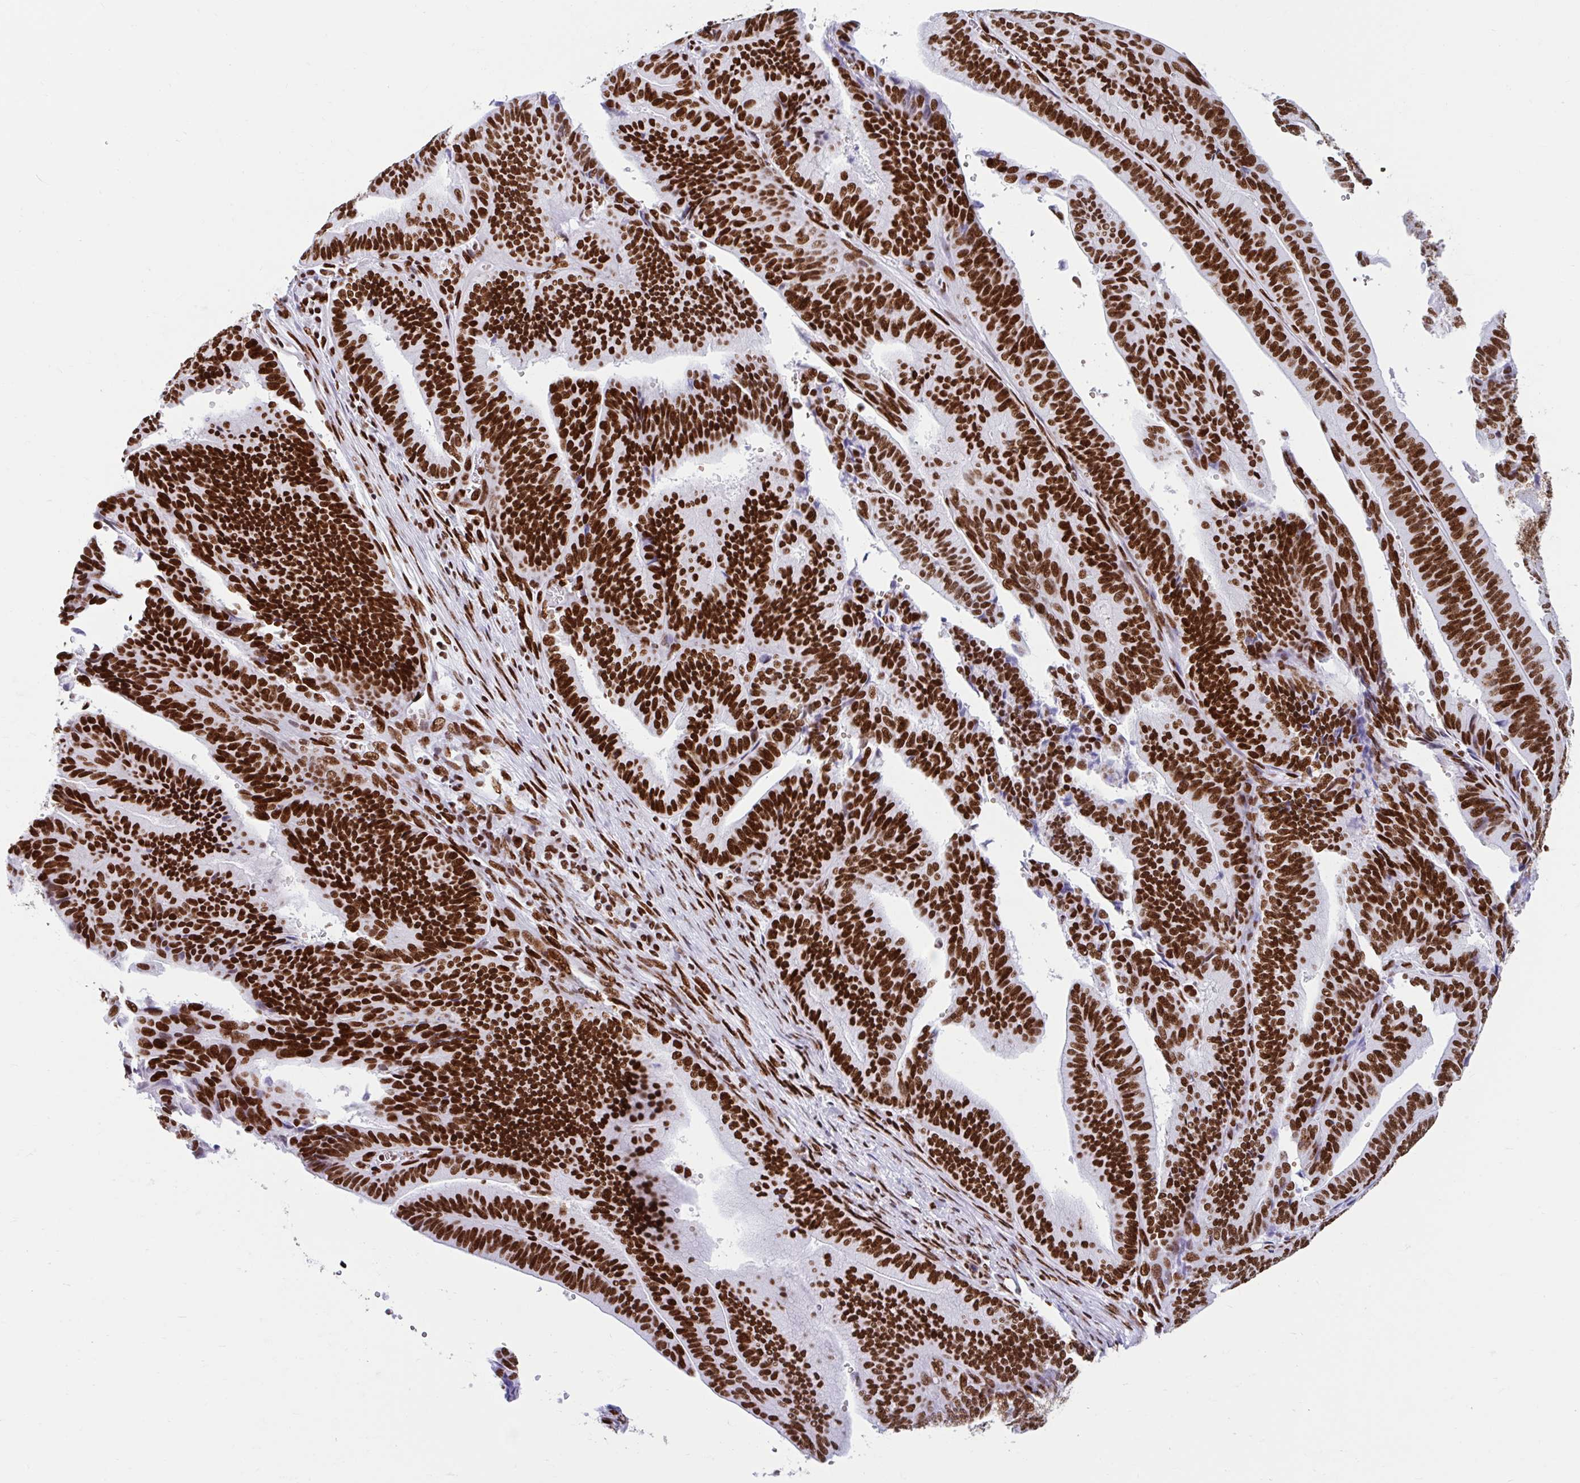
{"staining": {"intensity": "strong", "quantity": ">75%", "location": "nuclear"}, "tissue": "endometrial cancer", "cell_type": "Tumor cells", "image_type": "cancer", "snomed": [{"axis": "morphology", "description": "Adenocarcinoma, NOS"}, {"axis": "topography", "description": "Endometrium"}], "caption": "A brown stain highlights strong nuclear staining of a protein in human adenocarcinoma (endometrial) tumor cells.", "gene": "KHDRBS1", "patient": {"sex": "female", "age": 65}}